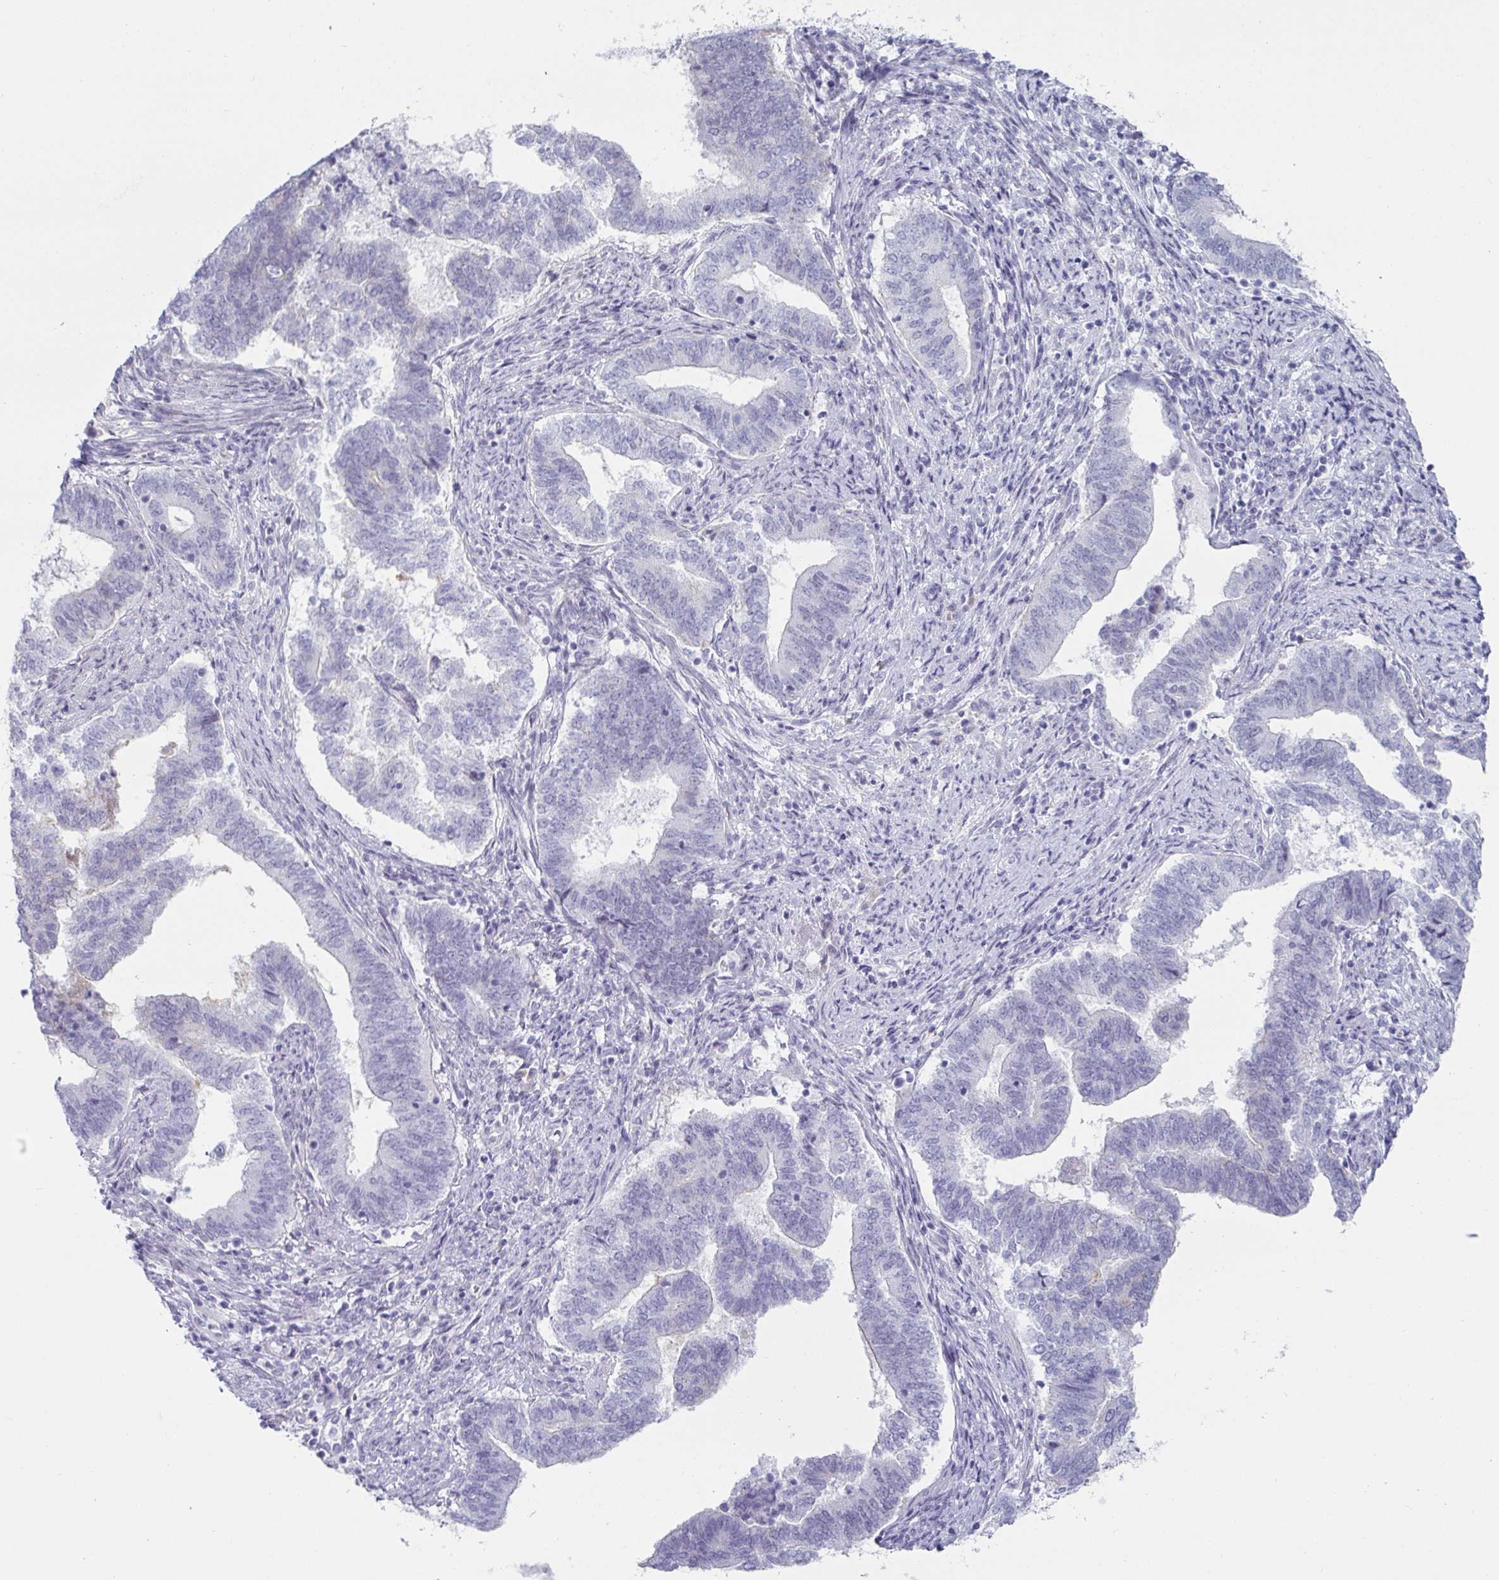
{"staining": {"intensity": "negative", "quantity": "none", "location": "none"}, "tissue": "endometrial cancer", "cell_type": "Tumor cells", "image_type": "cancer", "snomed": [{"axis": "morphology", "description": "Adenocarcinoma, NOS"}, {"axis": "topography", "description": "Endometrium"}], "caption": "There is no significant positivity in tumor cells of endometrial adenocarcinoma. The staining is performed using DAB brown chromogen with nuclei counter-stained in using hematoxylin.", "gene": "VSIG10L", "patient": {"sex": "female", "age": 65}}